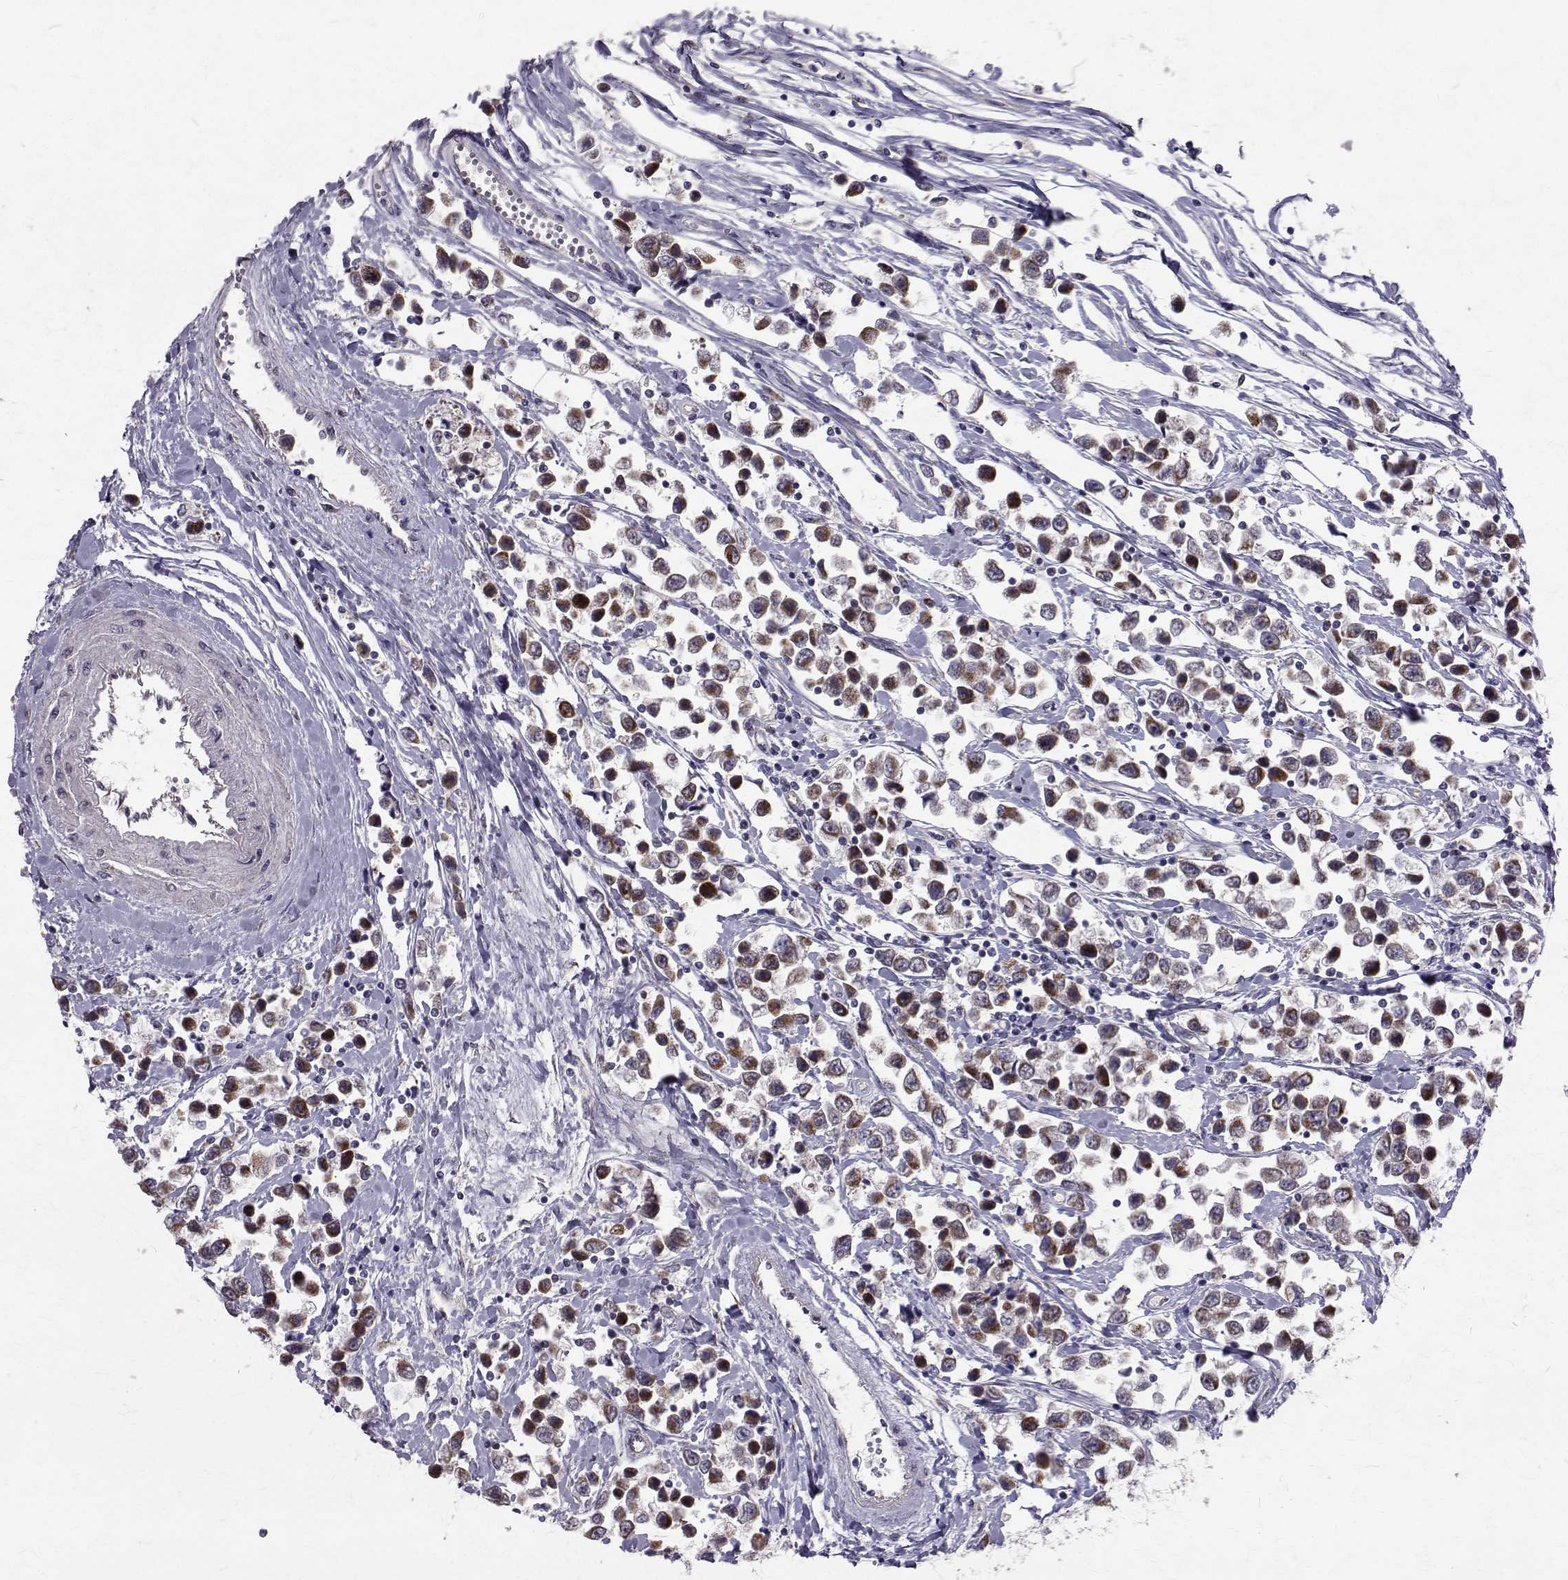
{"staining": {"intensity": "weak", "quantity": ">75%", "location": "cytoplasmic/membranous"}, "tissue": "testis cancer", "cell_type": "Tumor cells", "image_type": "cancer", "snomed": [{"axis": "morphology", "description": "Seminoma, NOS"}, {"axis": "topography", "description": "Testis"}], "caption": "Protein analysis of testis cancer tissue shows weak cytoplasmic/membranous expression in about >75% of tumor cells.", "gene": "ARFGAP1", "patient": {"sex": "male", "age": 34}}